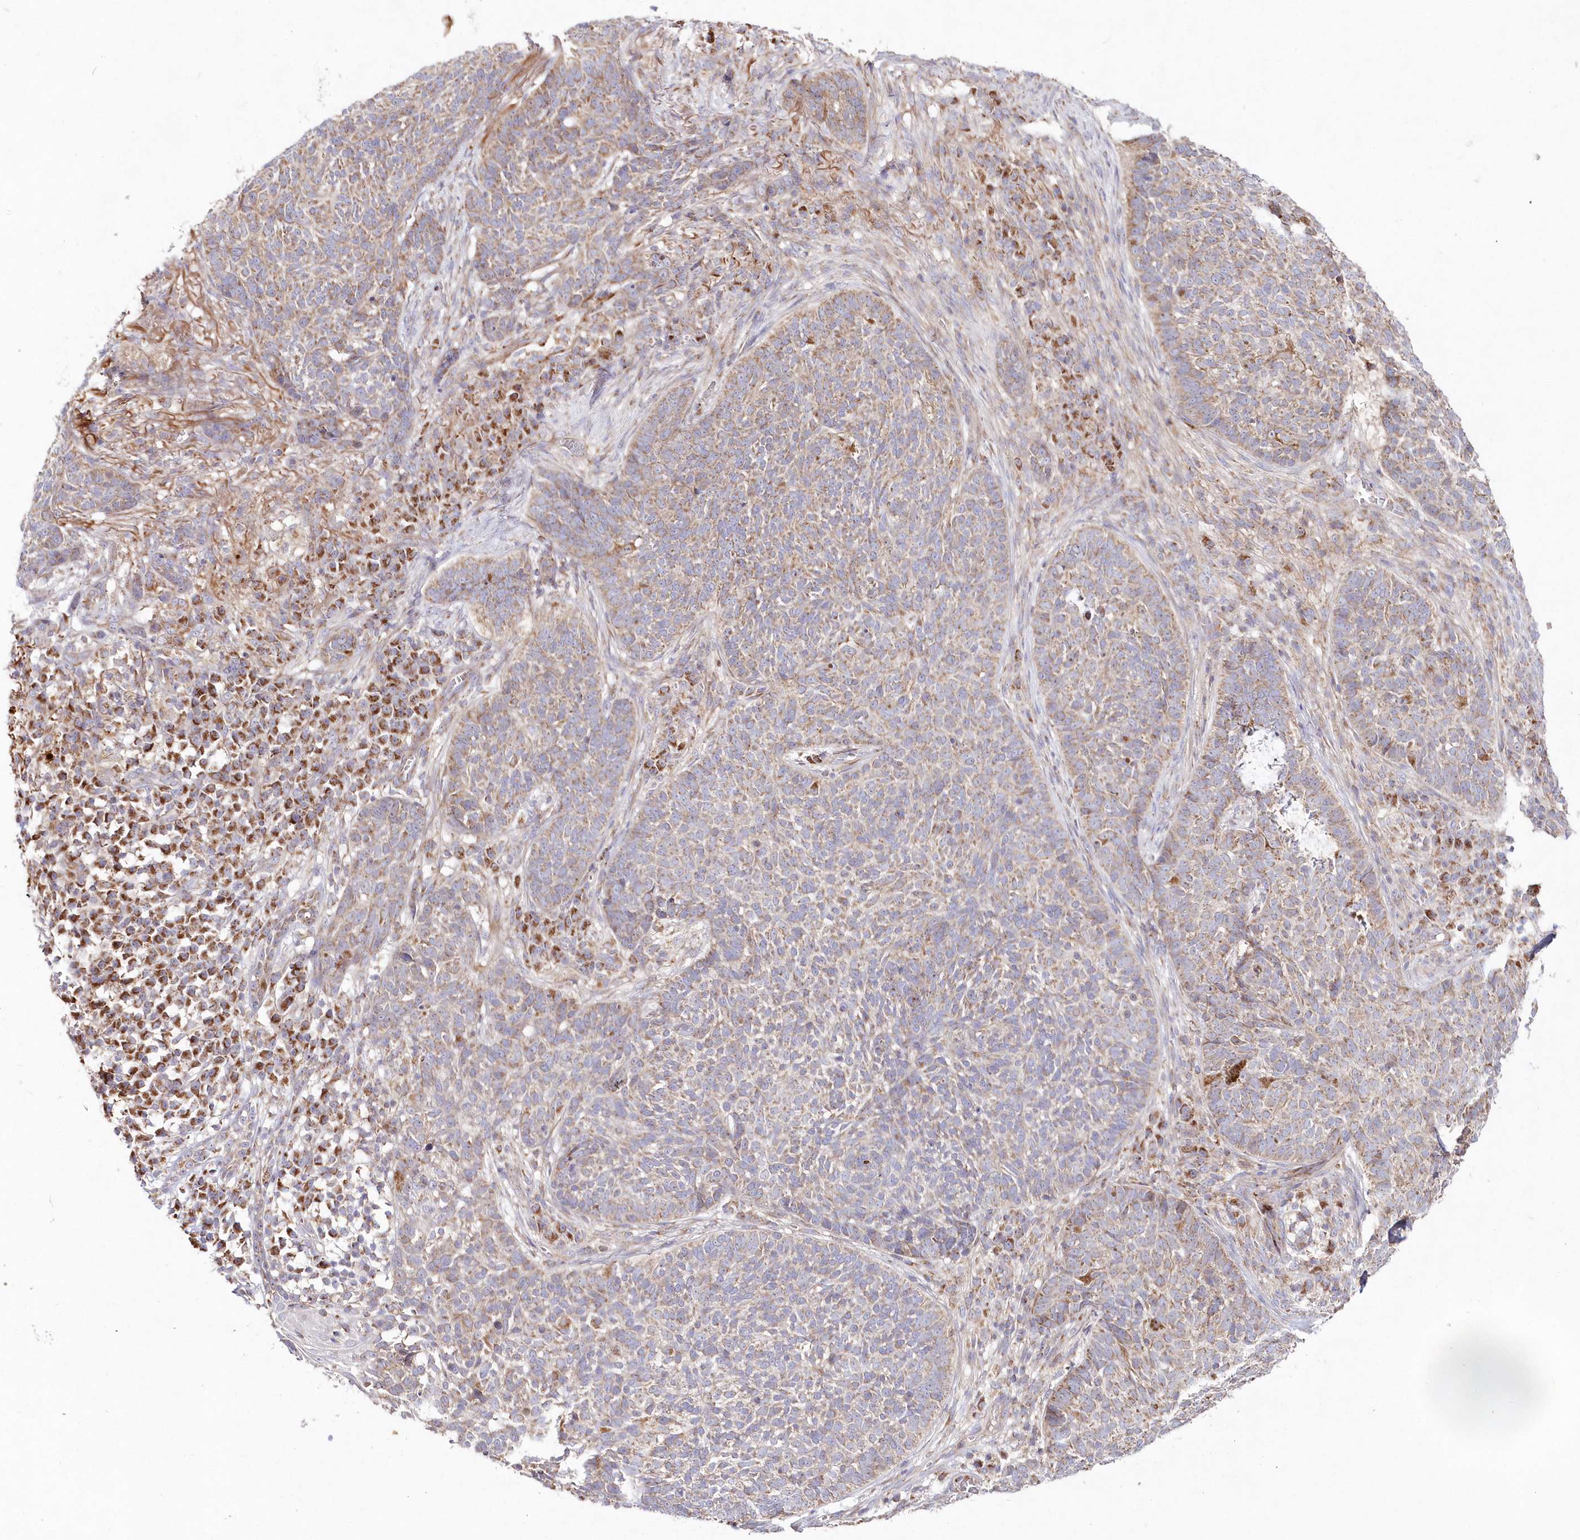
{"staining": {"intensity": "weak", "quantity": ">75%", "location": "cytoplasmic/membranous"}, "tissue": "skin cancer", "cell_type": "Tumor cells", "image_type": "cancer", "snomed": [{"axis": "morphology", "description": "Basal cell carcinoma"}, {"axis": "topography", "description": "Skin"}], "caption": "A photomicrograph showing weak cytoplasmic/membranous staining in approximately >75% of tumor cells in skin basal cell carcinoma, as visualized by brown immunohistochemical staining.", "gene": "DNA2", "patient": {"sex": "male", "age": 85}}